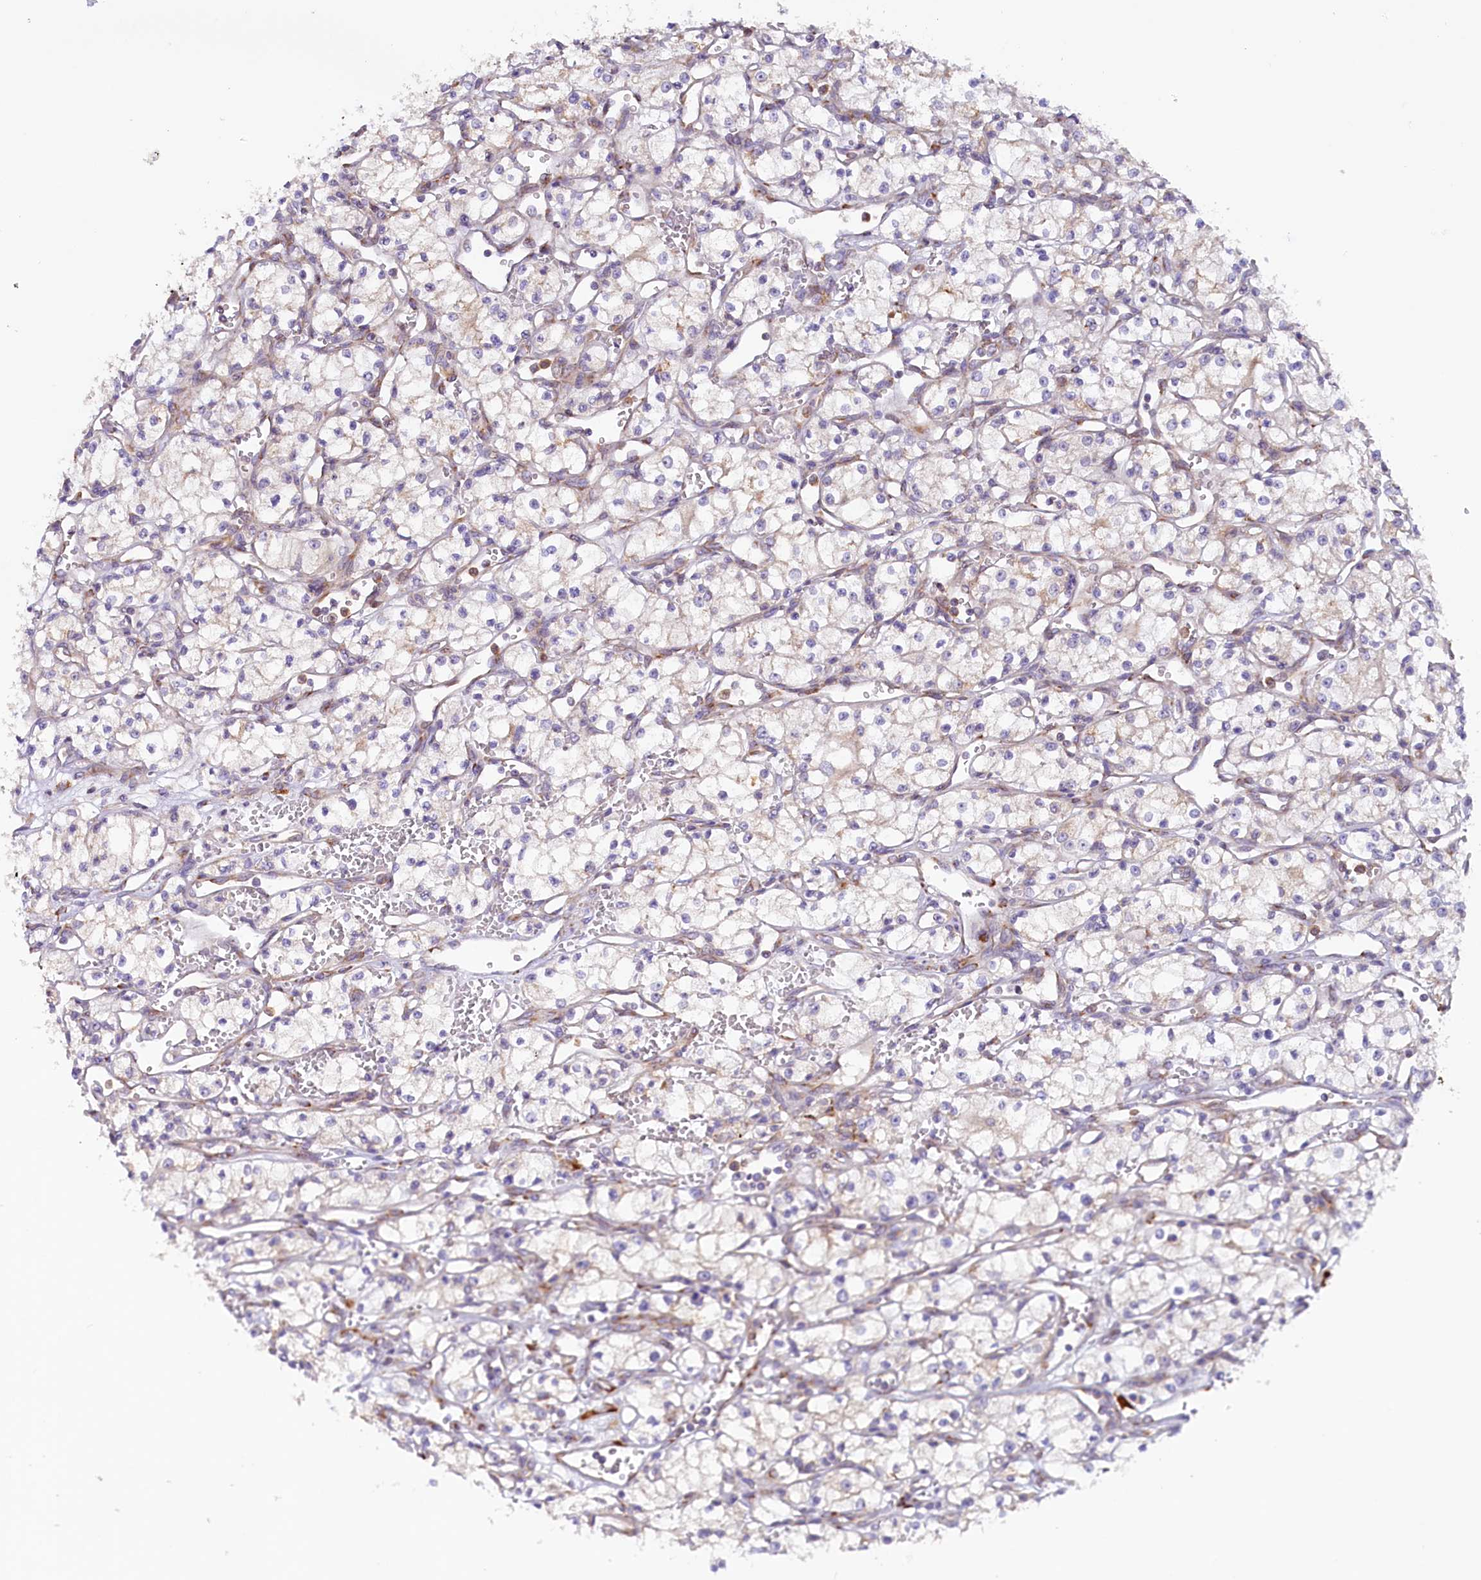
{"staining": {"intensity": "weak", "quantity": "<25%", "location": "cytoplasmic/membranous"}, "tissue": "renal cancer", "cell_type": "Tumor cells", "image_type": "cancer", "snomed": [{"axis": "morphology", "description": "Adenocarcinoma, NOS"}, {"axis": "topography", "description": "Kidney"}], "caption": "Immunohistochemistry (IHC) histopathology image of renal adenocarcinoma stained for a protein (brown), which exhibits no expression in tumor cells.", "gene": "SSC5D", "patient": {"sex": "male", "age": 59}}